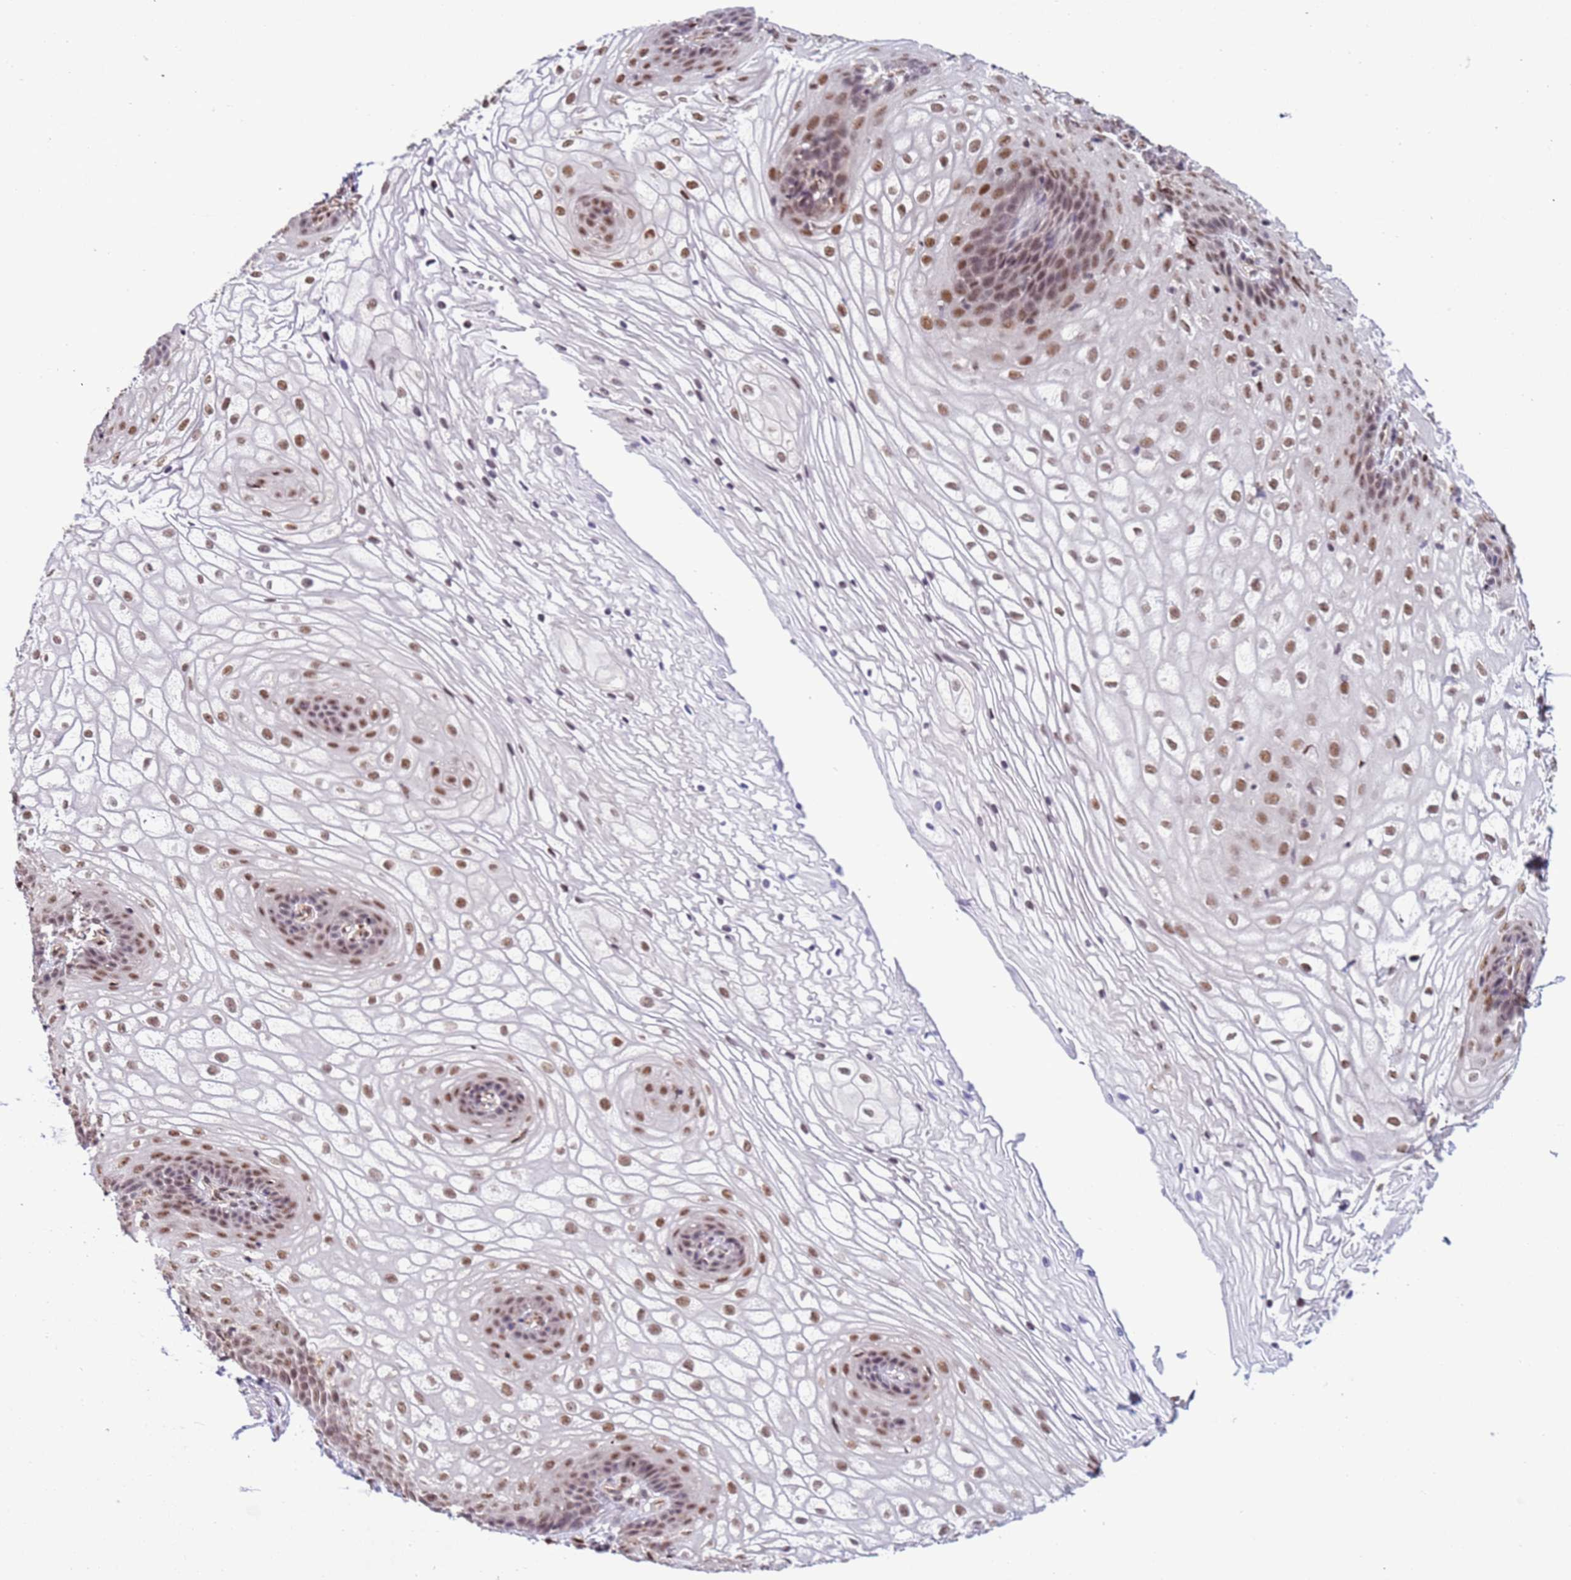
{"staining": {"intensity": "moderate", "quantity": ">75%", "location": "nuclear"}, "tissue": "vagina", "cell_type": "Squamous epithelial cells", "image_type": "normal", "snomed": [{"axis": "morphology", "description": "Normal tissue, NOS"}, {"axis": "topography", "description": "Vagina"}], "caption": "The photomicrograph exhibits immunohistochemical staining of benign vagina. There is moderate nuclear positivity is present in approximately >75% of squamous epithelial cells. (brown staining indicates protein expression, while blue staining denotes nuclei).", "gene": "PRPF6", "patient": {"sex": "female", "age": 34}}